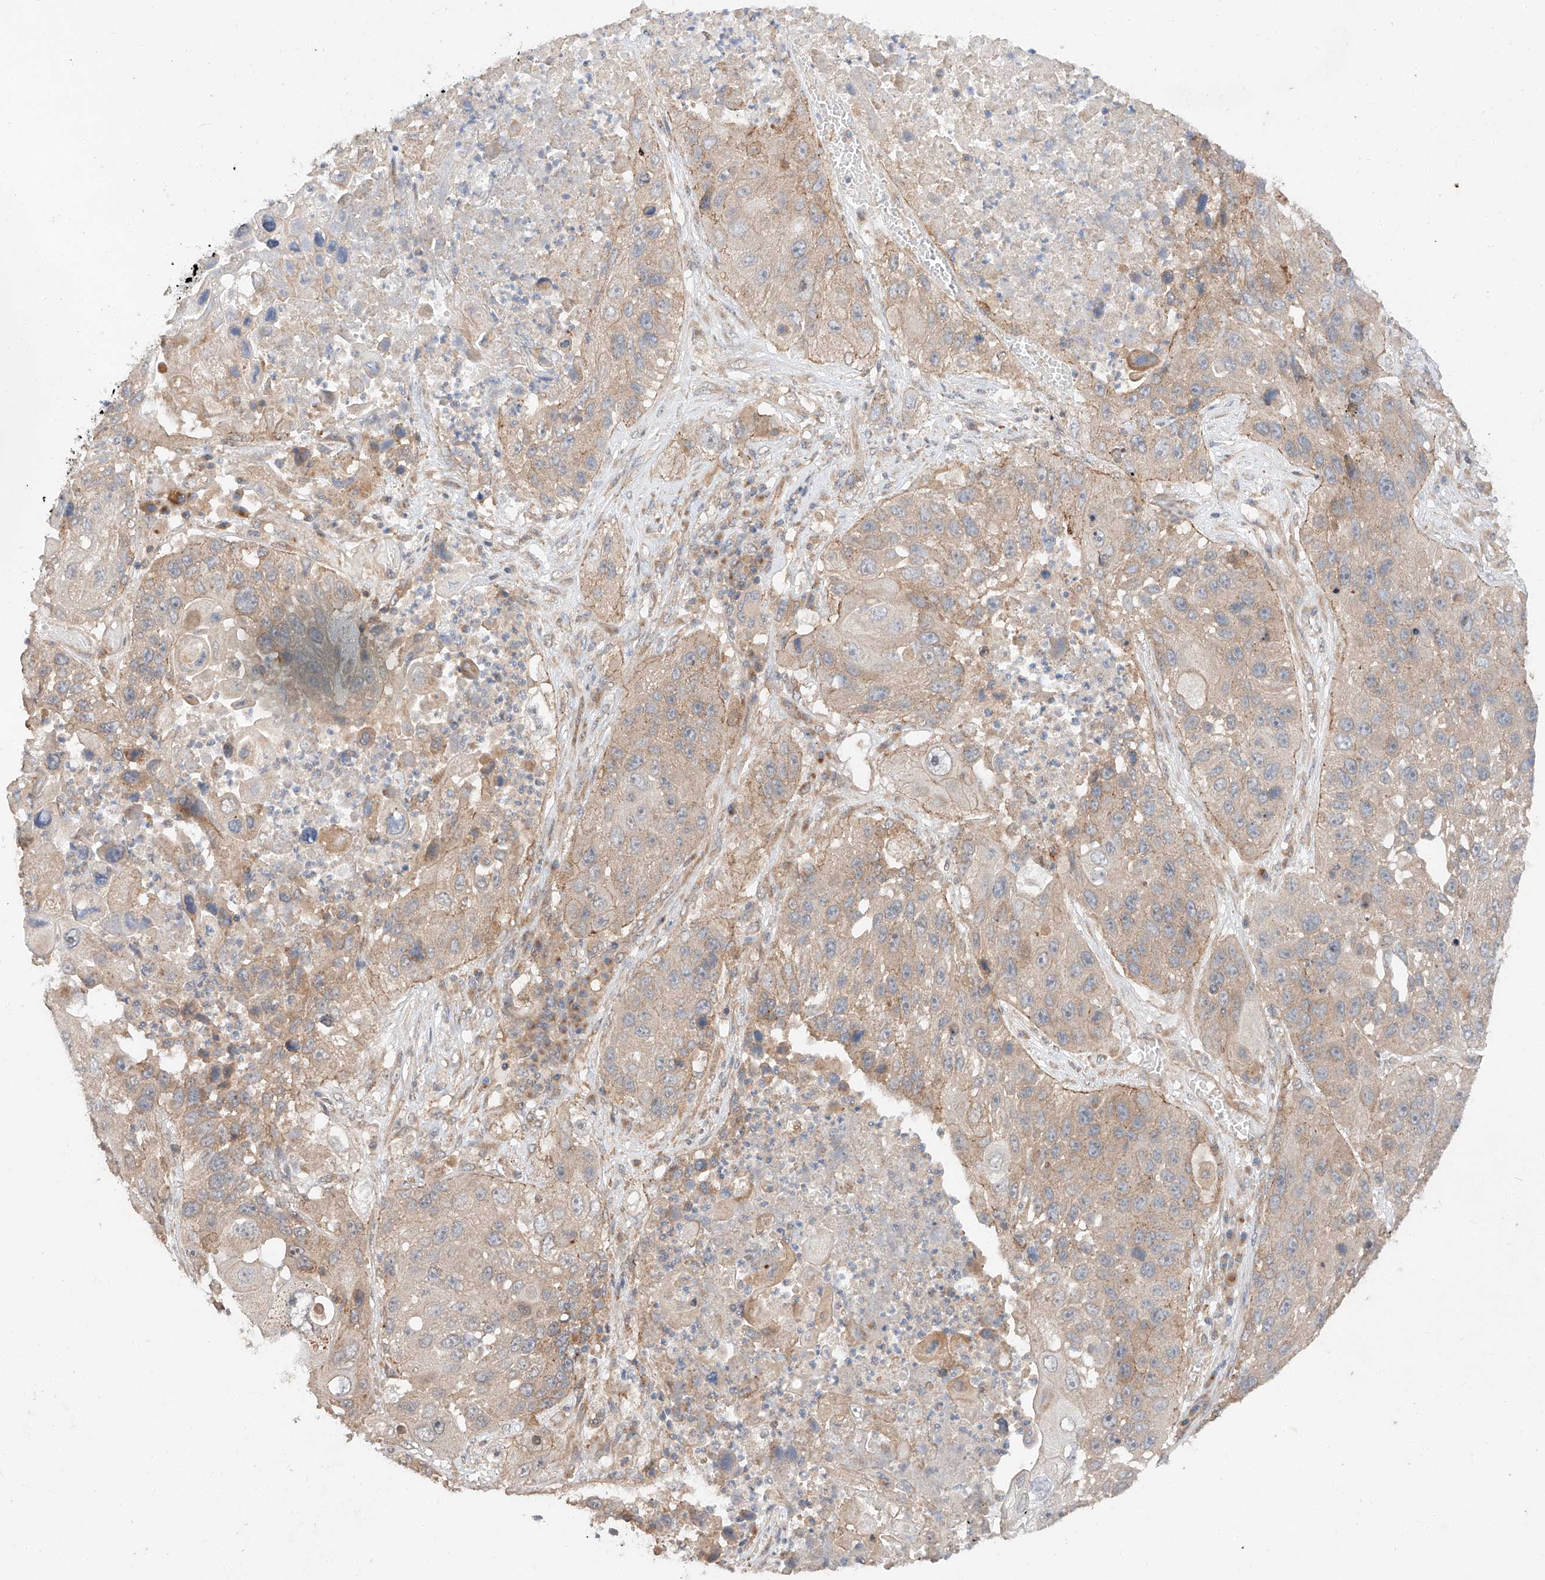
{"staining": {"intensity": "weak", "quantity": "25%-75%", "location": "cytoplasmic/membranous"}, "tissue": "lung cancer", "cell_type": "Tumor cells", "image_type": "cancer", "snomed": [{"axis": "morphology", "description": "Squamous cell carcinoma, NOS"}, {"axis": "topography", "description": "Lung"}], "caption": "Squamous cell carcinoma (lung) was stained to show a protein in brown. There is low levels of weak cytoplasmic/membranous staining in approximately 25%-75% of tumor cells. (IHC, brightfield microscopy, high magnification).", "gene": "XPNPEP1", "patient": {"sex": "male", "age": 61}}